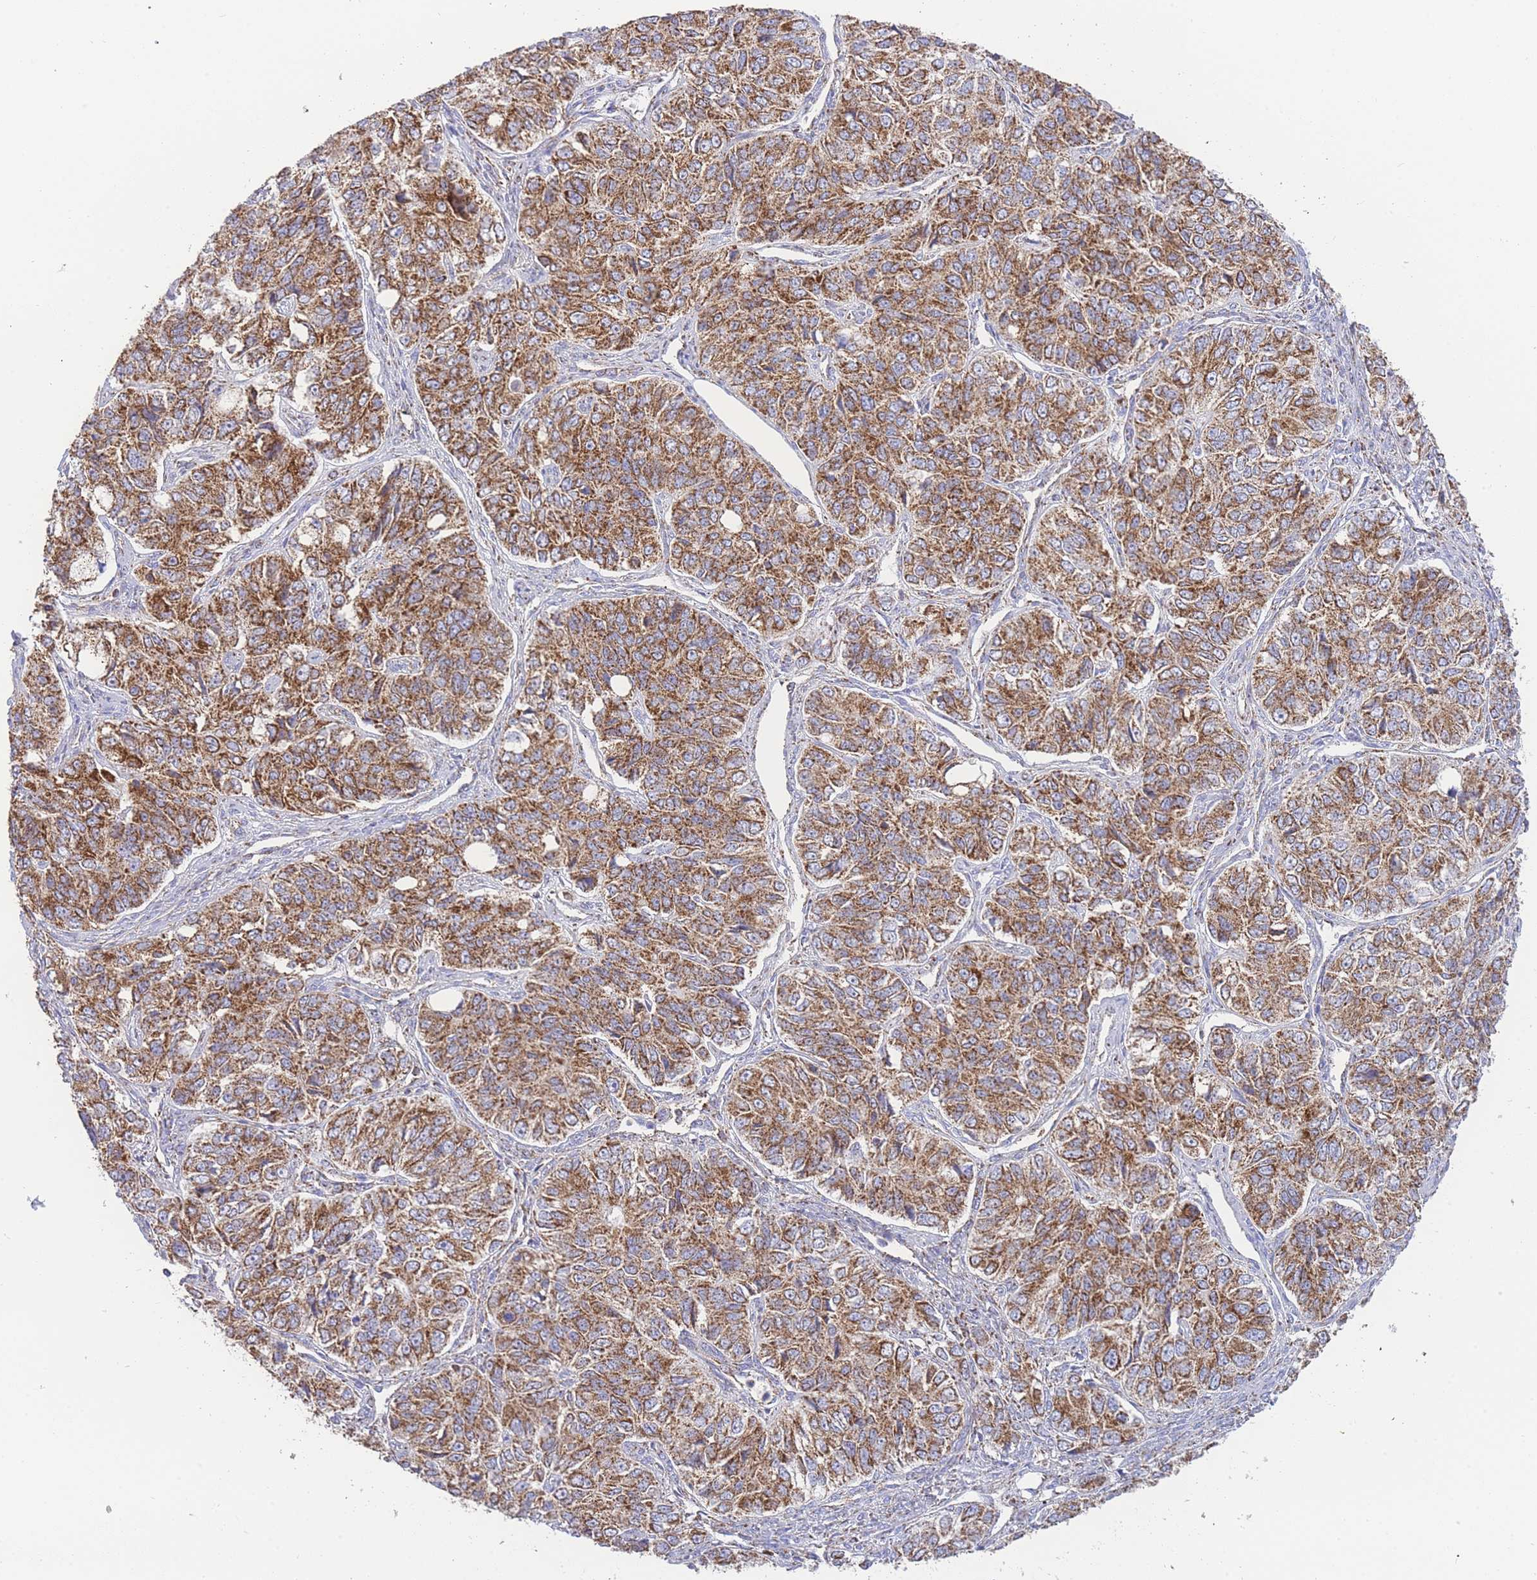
{"staining": {"intensity": "moderate", "quantity": ">75%", "location": "cytoplasmic/membranous"}, "tissue": "ovarian cancer", "cell_type": "Tumor cells", "image_type": "cancer", "snomed": [{"axis": "morphology", "description": "Carcinoma, endometroid"}, {"axis": "topography", "description": "Ovary"}], "caption": "Immunohistochemistry of human endometroid carcinoma (ovarian) demonstrates medium levels of moderate cytoplasmic/membranous expression in about >75% of tumor cells. (DAB (3,3'-diaminobenzidine) IHC, brown staining for protein, blue staining for nuclei).", "gene": "GSTM1", "patient": {"sex": "female", "age": 51}}